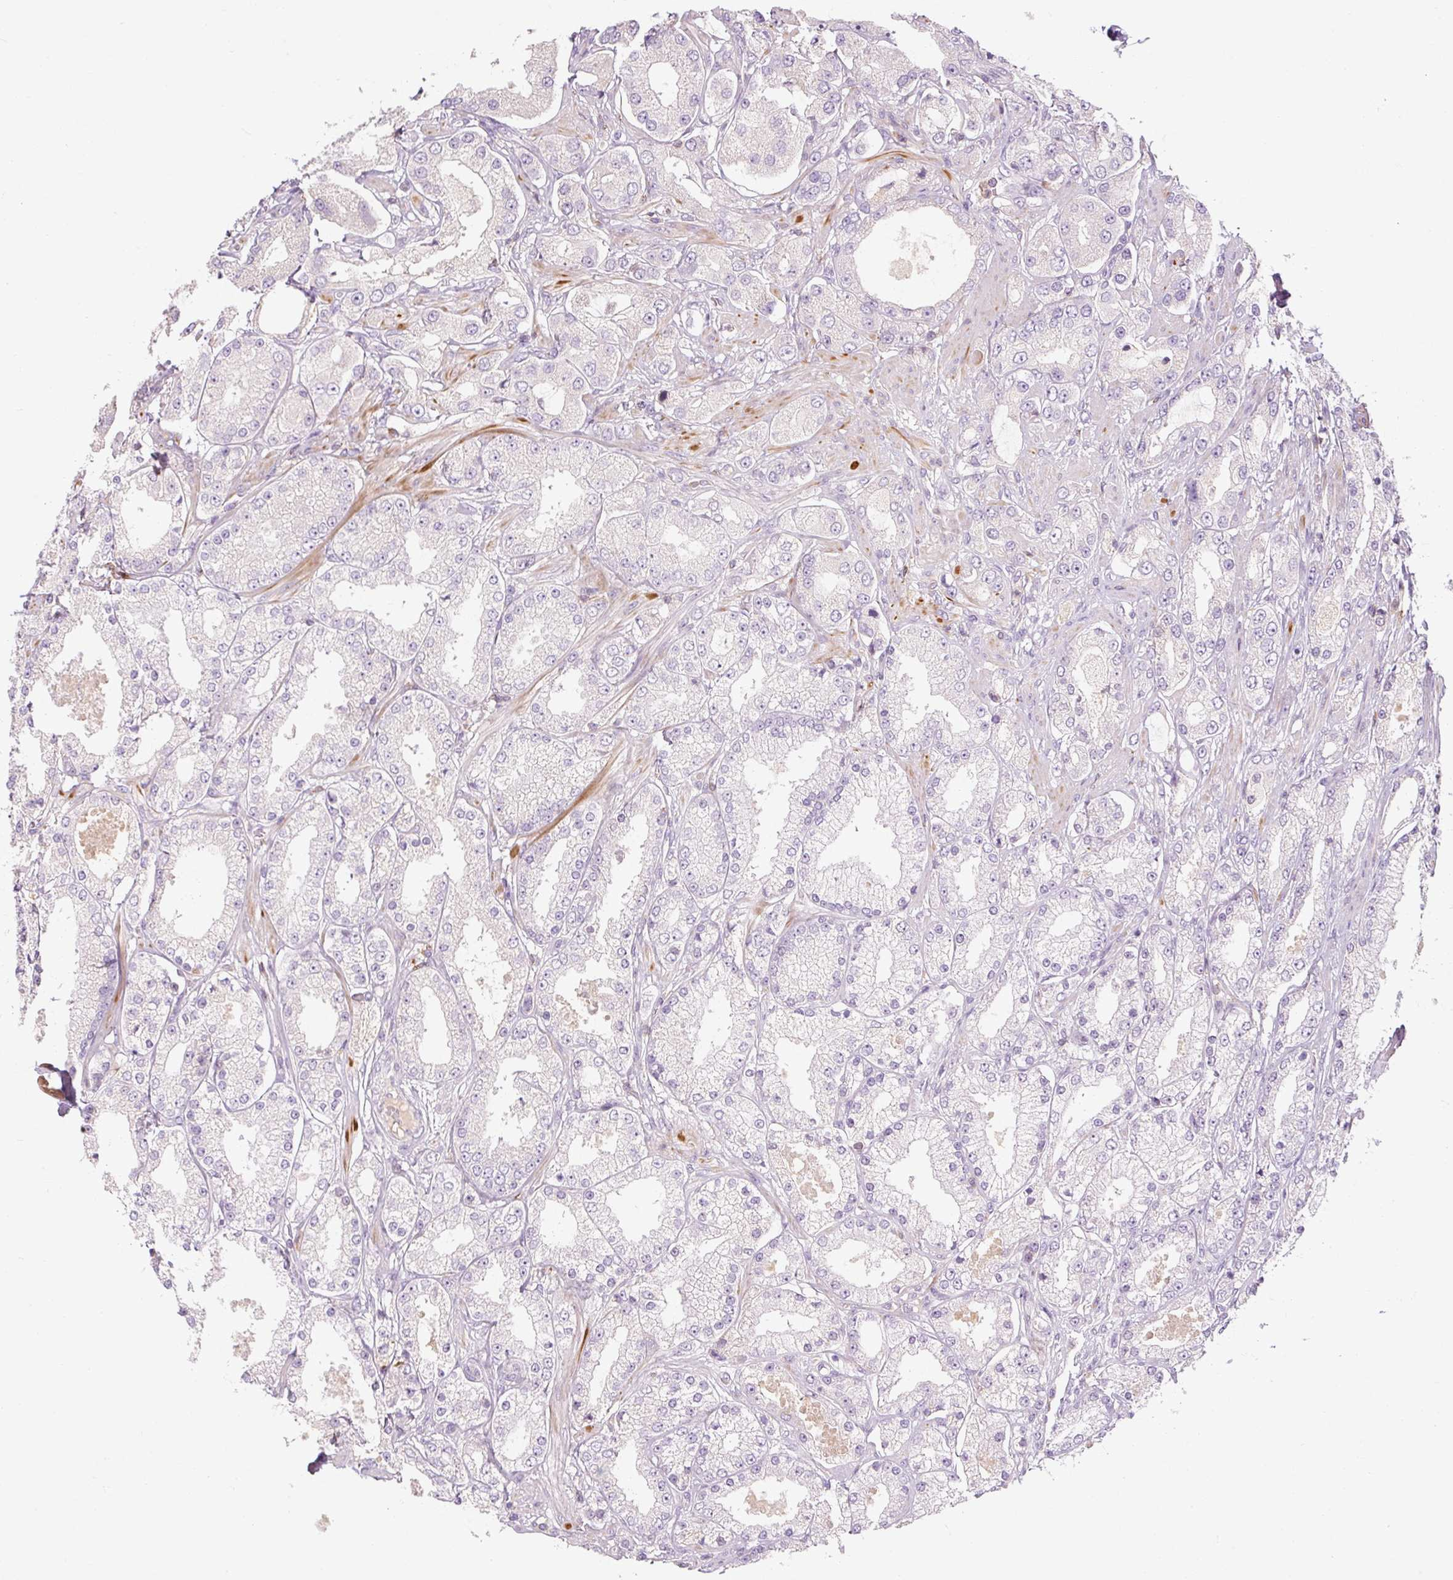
{"staining": {"intensity": "negative", "quantity": "none", "location": "none"}, "tissue": "prostate cancer", "cell_type": "Tumor cells", "image_type": "cancer", "snomed": [{"axis": "morphology", "description": "Adenocarcinoma, High grade"}, {"axis": "topography", "description": "Prostate"}], "caption": "Tumor cells are negative for protein expression in human prostate adenocarcinoma (high-grade).", "gene": "TIGD2", "patient": {"sex": "male", "age": 68}}